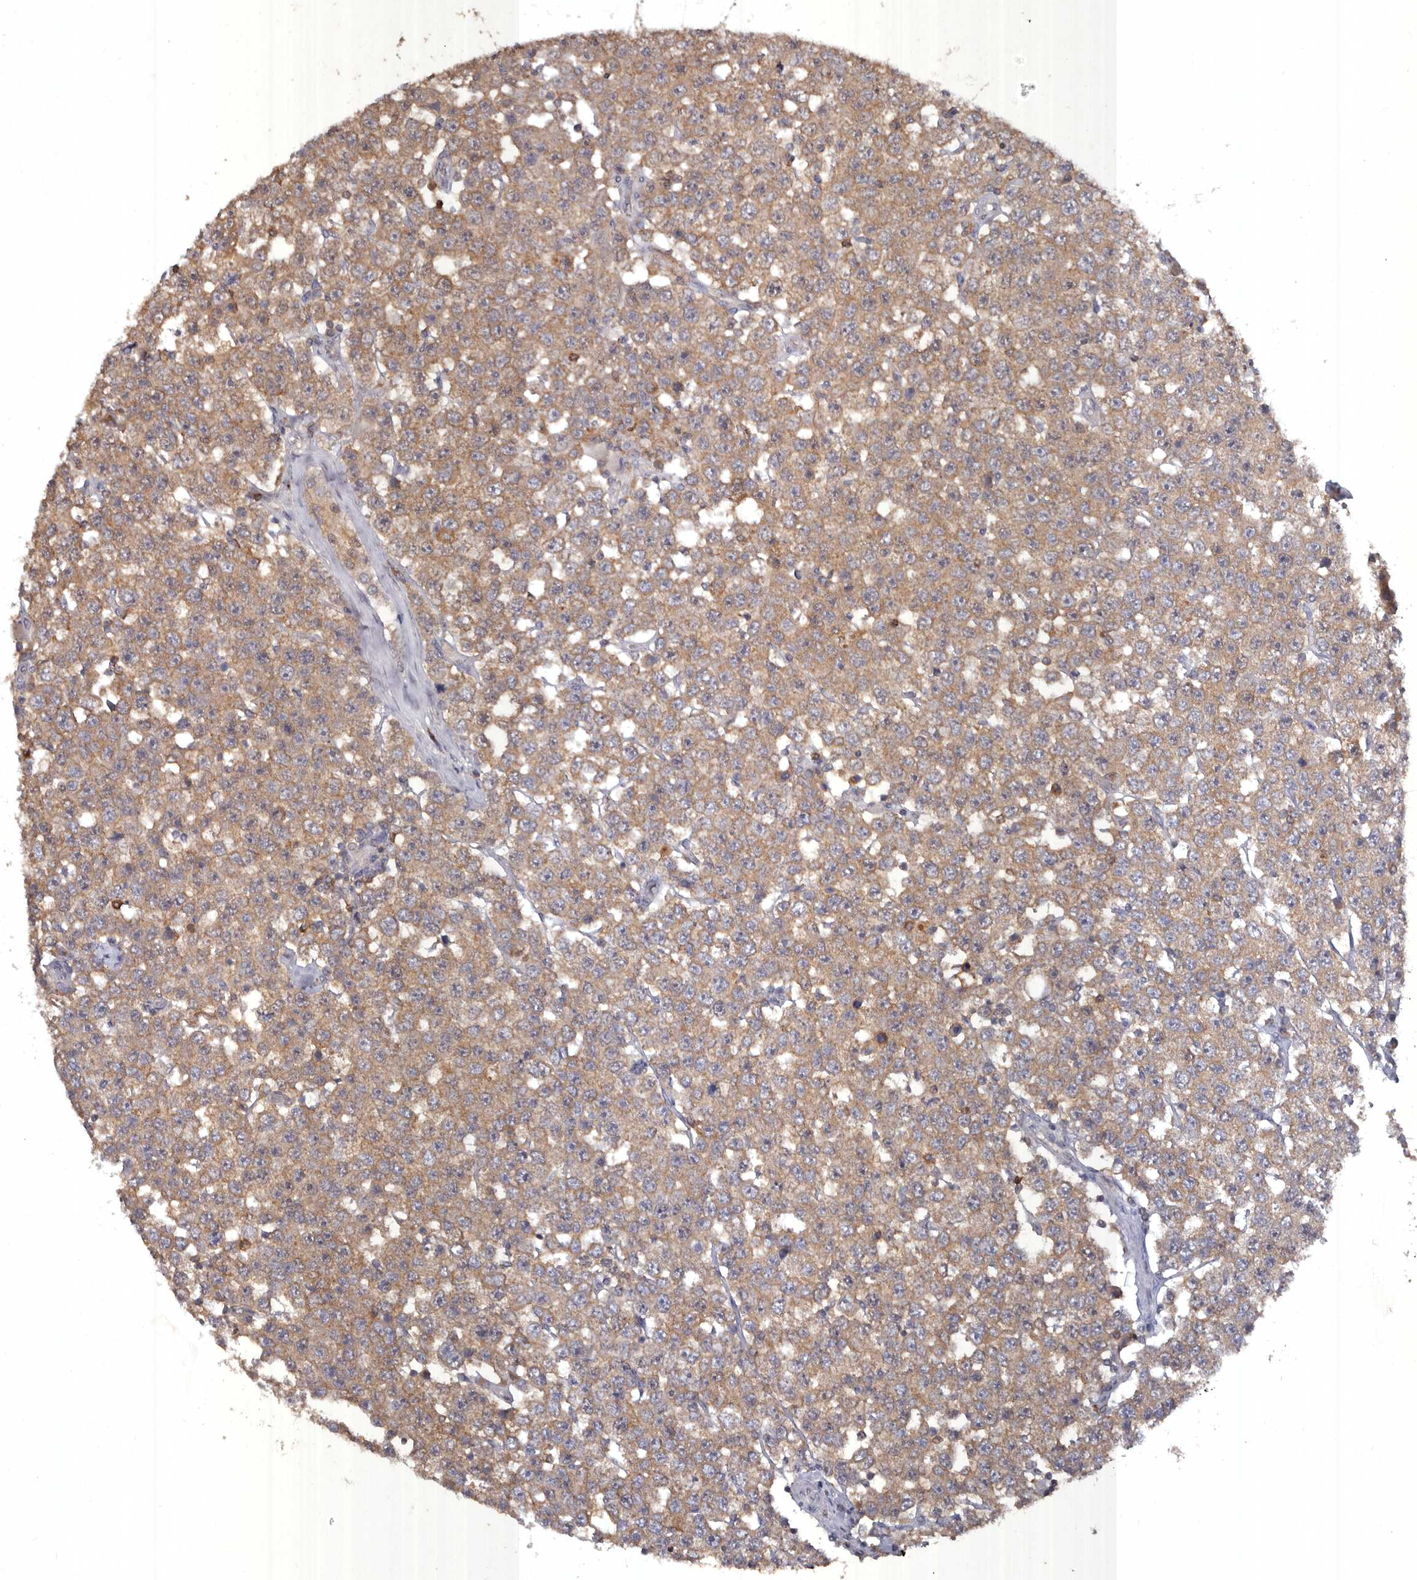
{"staining": {"intensity": "moderate", "quantity": ">75%", "location": "cytoplasmic/membranous"}, "tissue": "testis cancer", "cell_type": "Tumor cells", "image_type": "cancer", "snomed": [{"axis": "morphology", "description": "Seminoma, NOS"}, {"axis": "topography", "description": "Testis"}], "caption": "Seminoma (testis) tissue displays moderate cytoplasmic/membranous staining in approximately >75% of tumor cells", "gene": "EDEM1", "patient": {"sex": "male", "age": 28}}